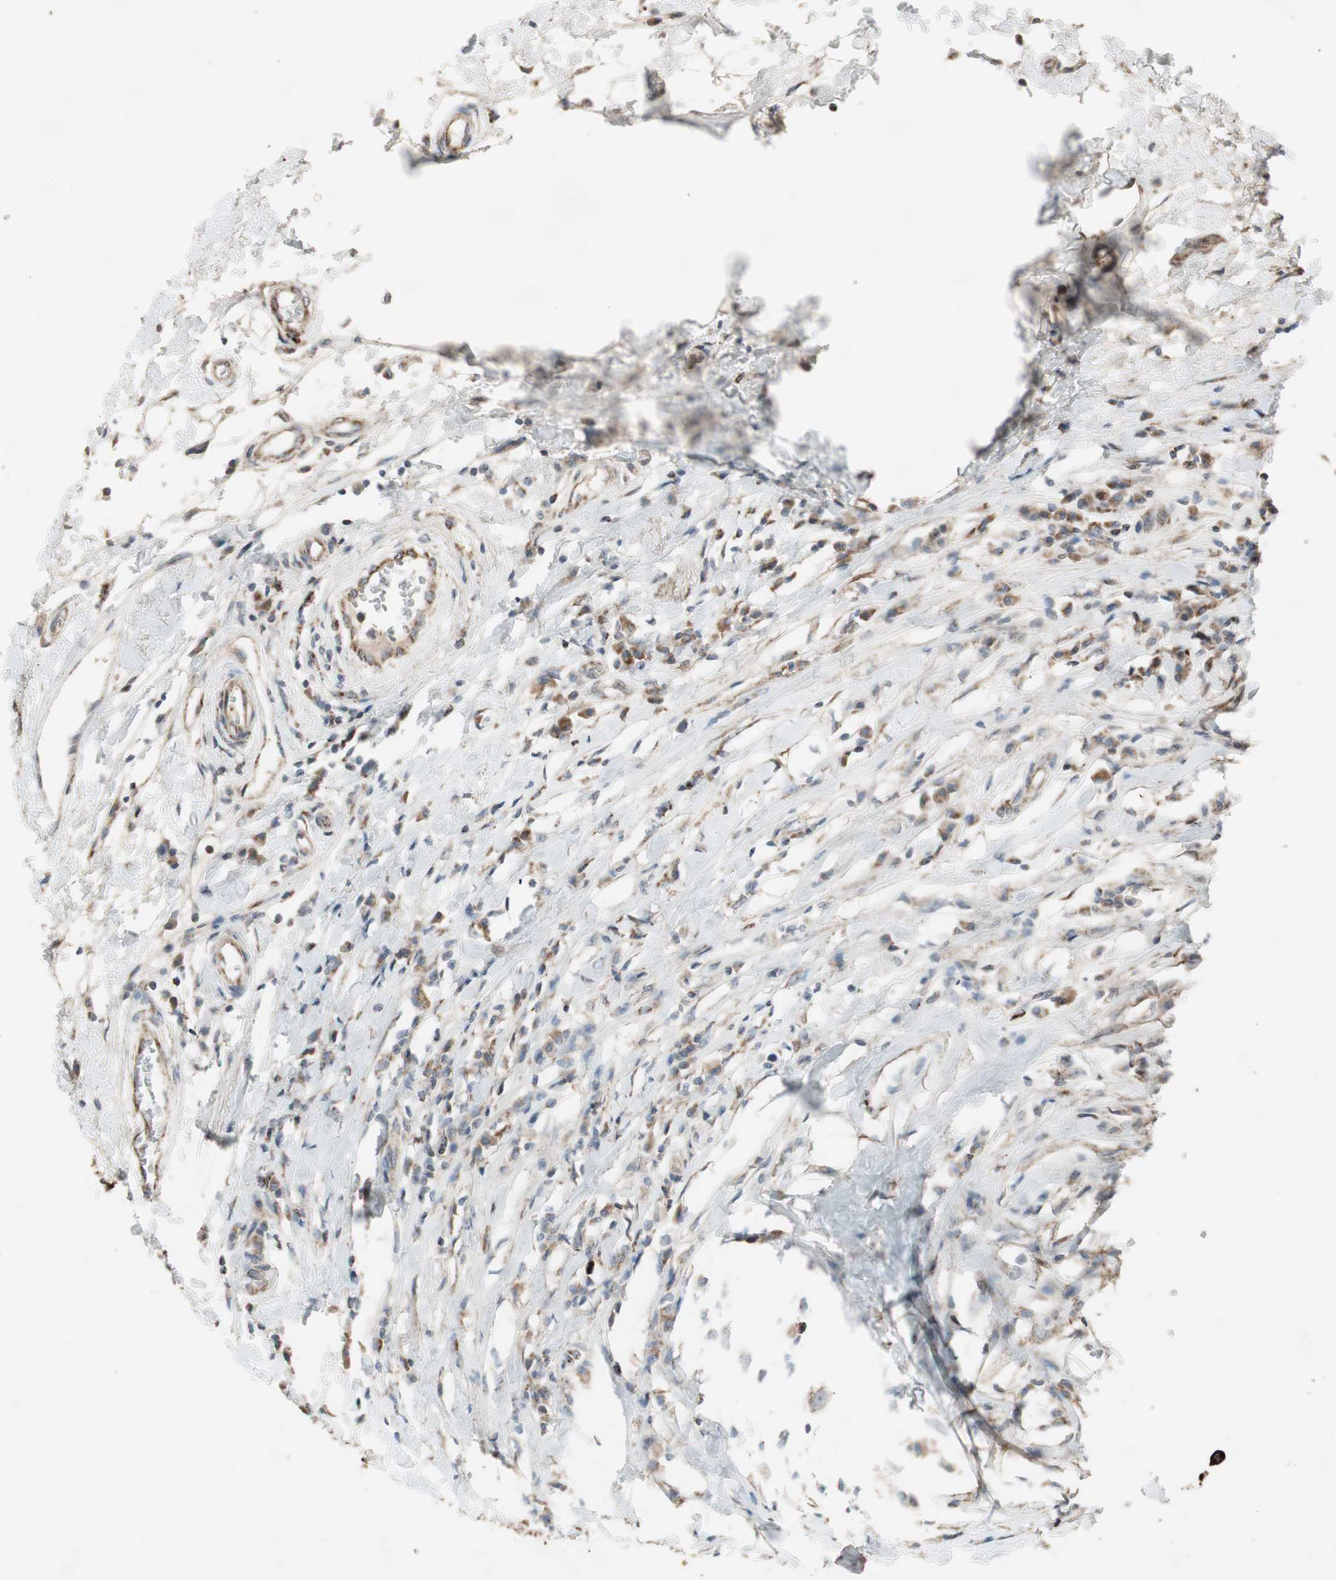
{"staining": {"intensity": "weak", "quantity": ">75%", "location": "cytoplasmic/membranous"}, "tissue": "breast cancer", "cell_type": "Tumor cells", "image_type": "cancer", "snomed": [{"axis": "morphology", "description": "Duct carcinoma"}, {"axis": "topography", "description": "Breast"}], "caption": "High-power microscopy captured an IHC histopathology image of breast cancer, revealing weak cytoplasmic/membranous staining in about >75% of tumor cells.", "gene": "CPT1A", "patient": {"sex": "female", "age": 27}}